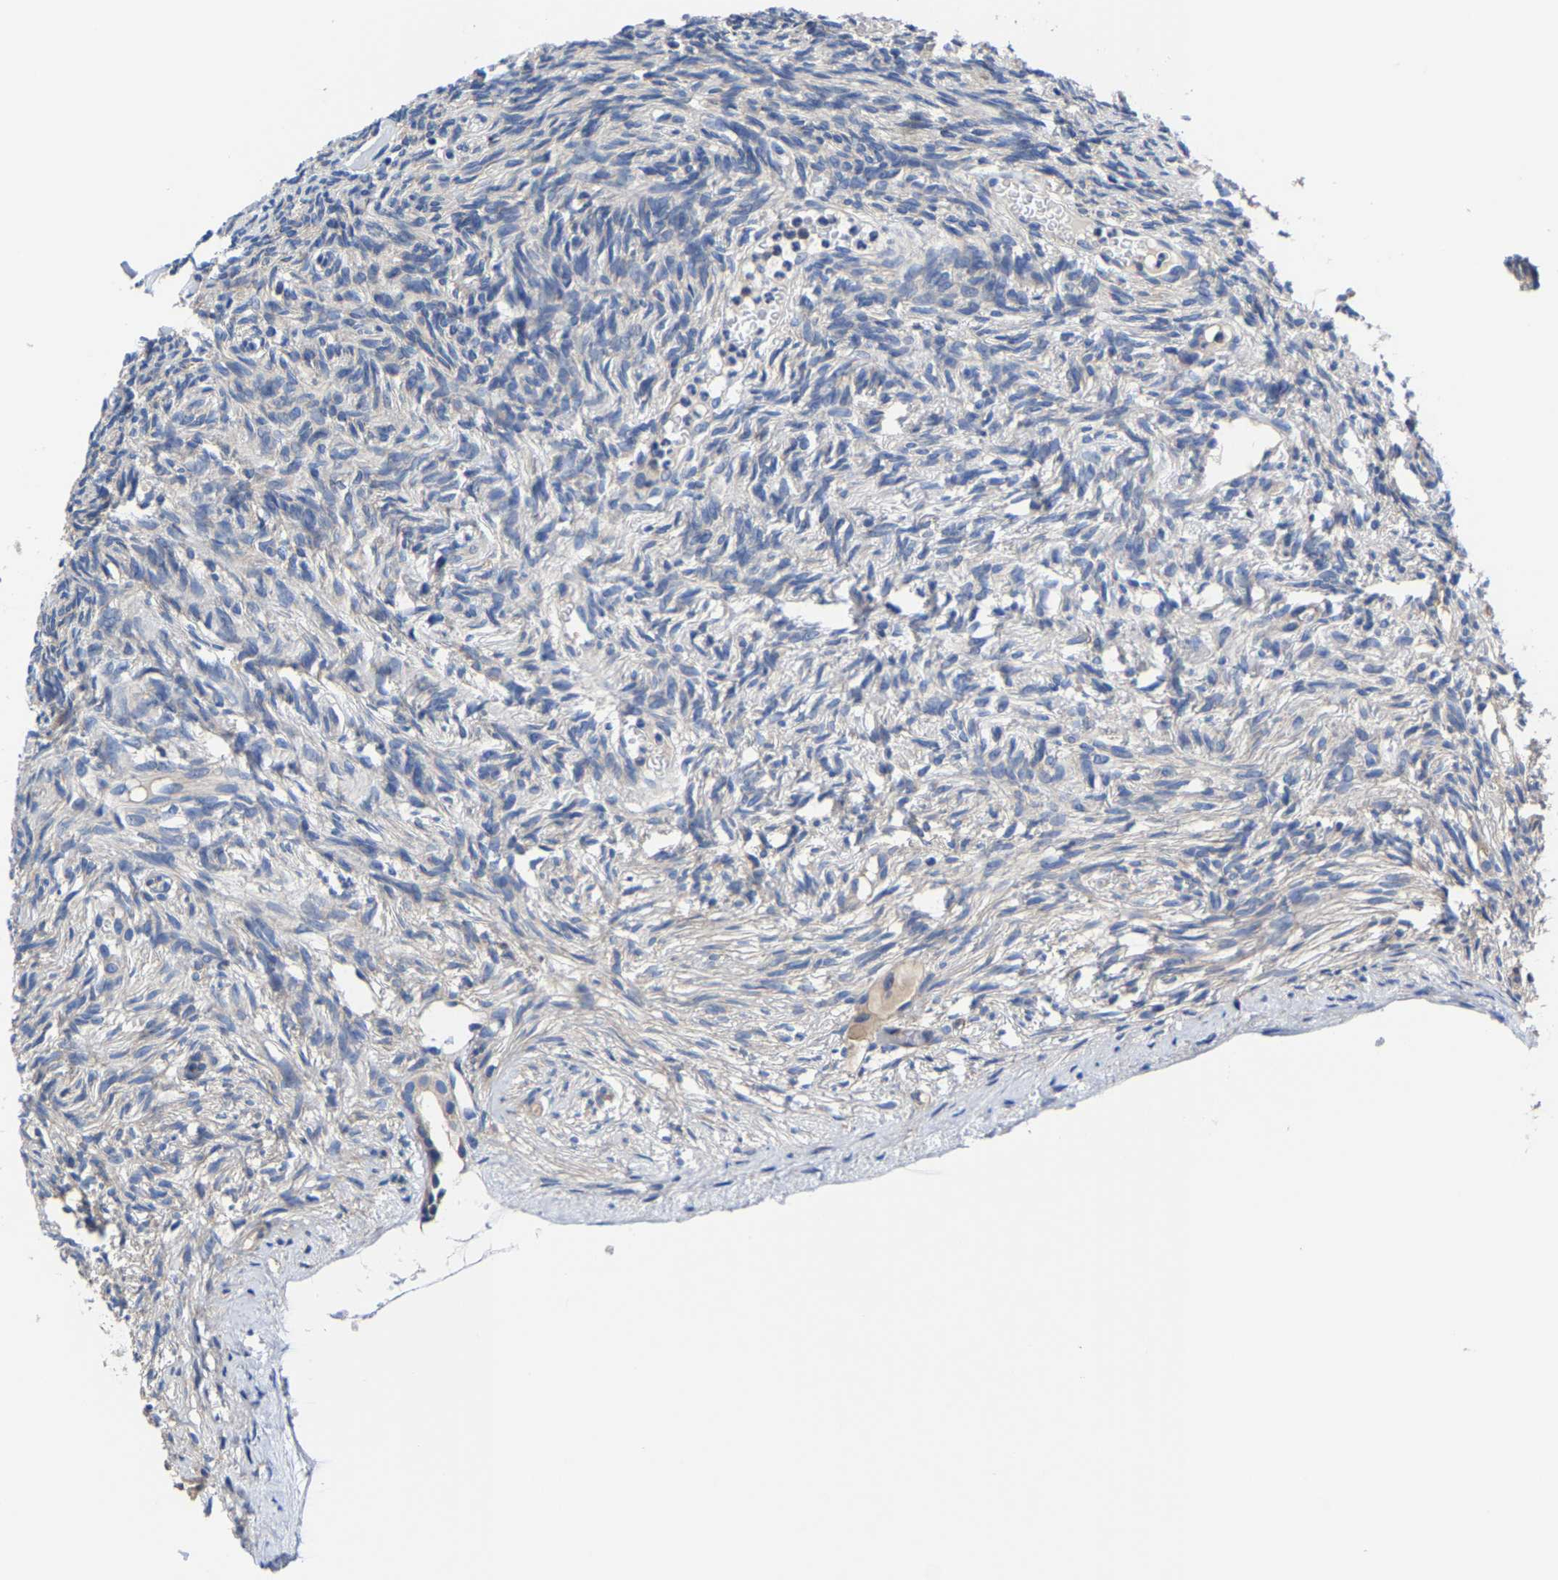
{"staining": {"intensity": "negative", "quantity": "none", "location": "none"}, "tissue": "ovary", "cell_type": "Follicle cells", "image_type": "normal", "snomed": [{"axis": "morphology", "description": "Normal tissue, NOS"}, {"axis": "topography", "description": "Ovary"}], "caption": "This is an immunohistochemistry (IHC) image of unremarkable human ovary. There is no staining in follicle cells.", "gene": "SRPK2", "patient": {"sex": "female", "age": 33}}